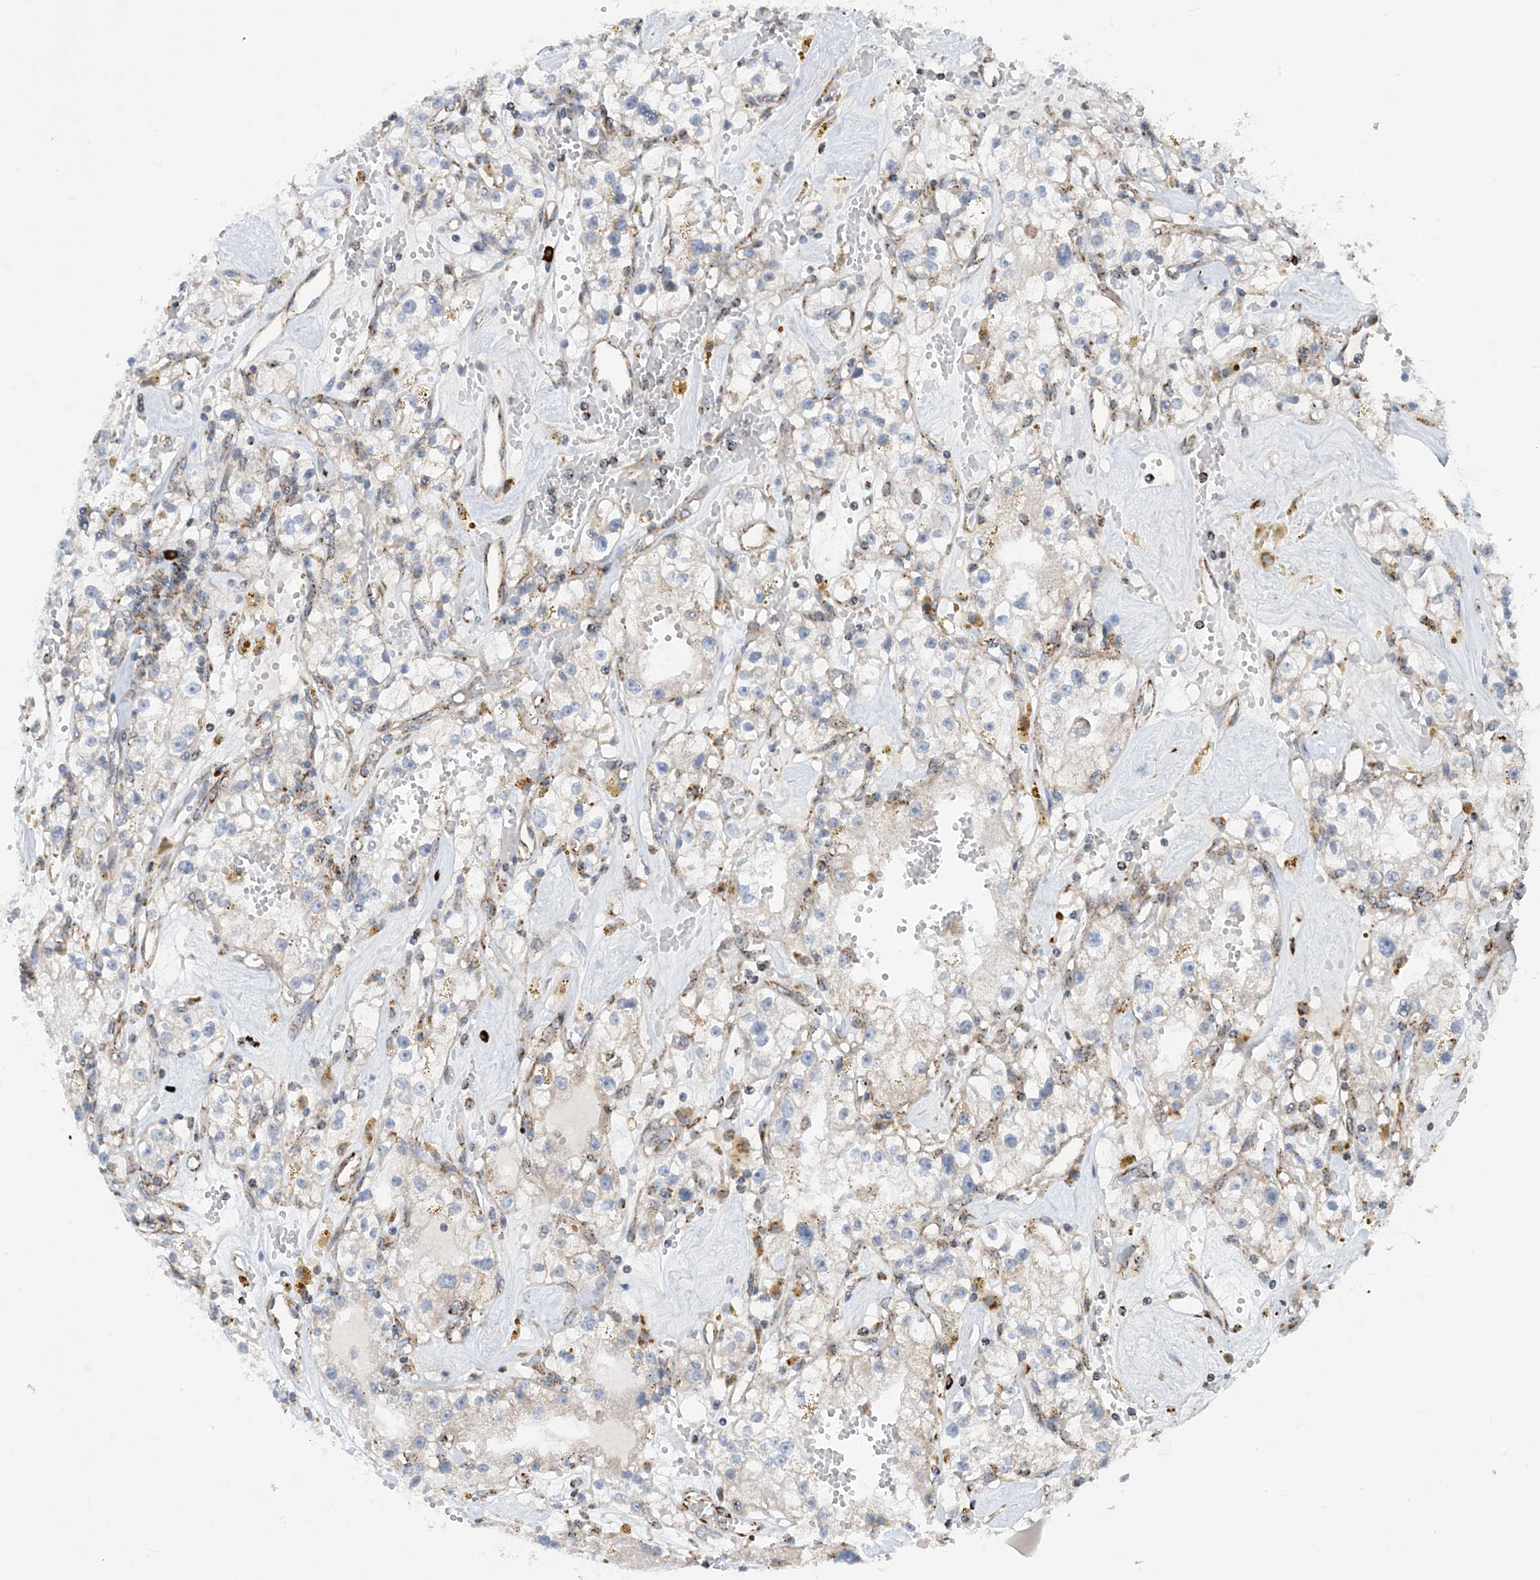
{"staining": {"intensity": "negative", "quantity": "none", "location": "none"}, "tissue": "renal cancer", "cell_type": "Tumor cells", "image_type": "cancer", "snomed": [{"axis": "morphology", "description": "Adenocarcinoma, NOS"}, {"axis": "topography", "description": "Kidney"}], "caption": "Immunohistochemistry of renal cancer shows no staining in tumor cells.", "gene": "PCDHGA1", "patient": {"sex": "male", "age": 56}}